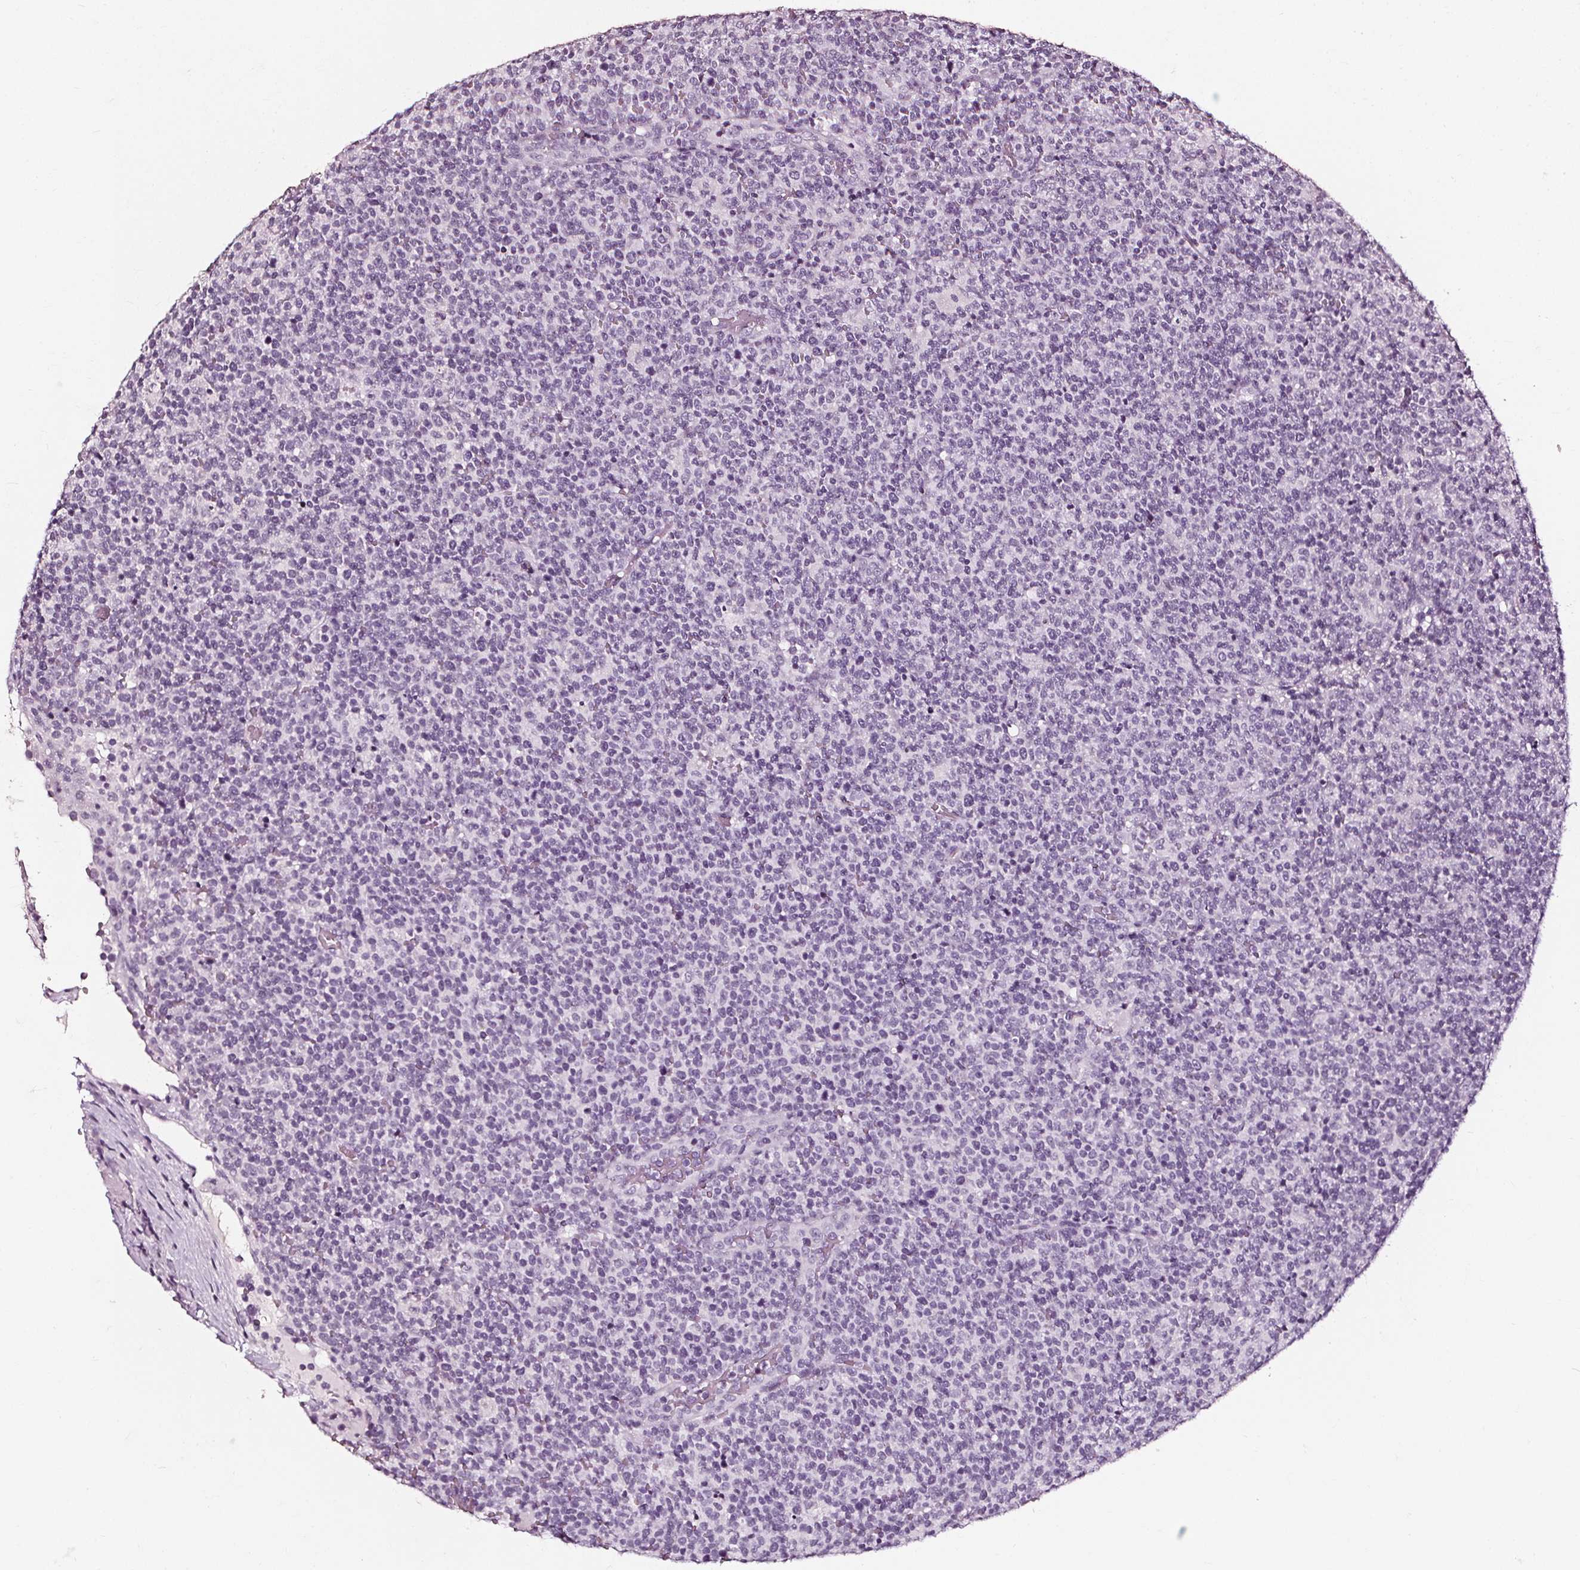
{"staining": {"intensity": "negative", "quantity": "none", "location": "none"}, "tissue": "lymphoma", "cell_type": "Tumor cells", "image_type": "cancer", "snomed": [{"axis": "morphology", "description": "Malignant lymphoma, non-Hodgkin's type, High grade"}, {"axis": "topography", "description": "Lymph node"}], "caption": "Immunohistochemical staining of human high-grade malignant lymphoma, non-Hodgkin's type exhibits no significant expression in tumor cells.", "gene": "DEFA5", "patient": {"sex": "male", "age": 61}}